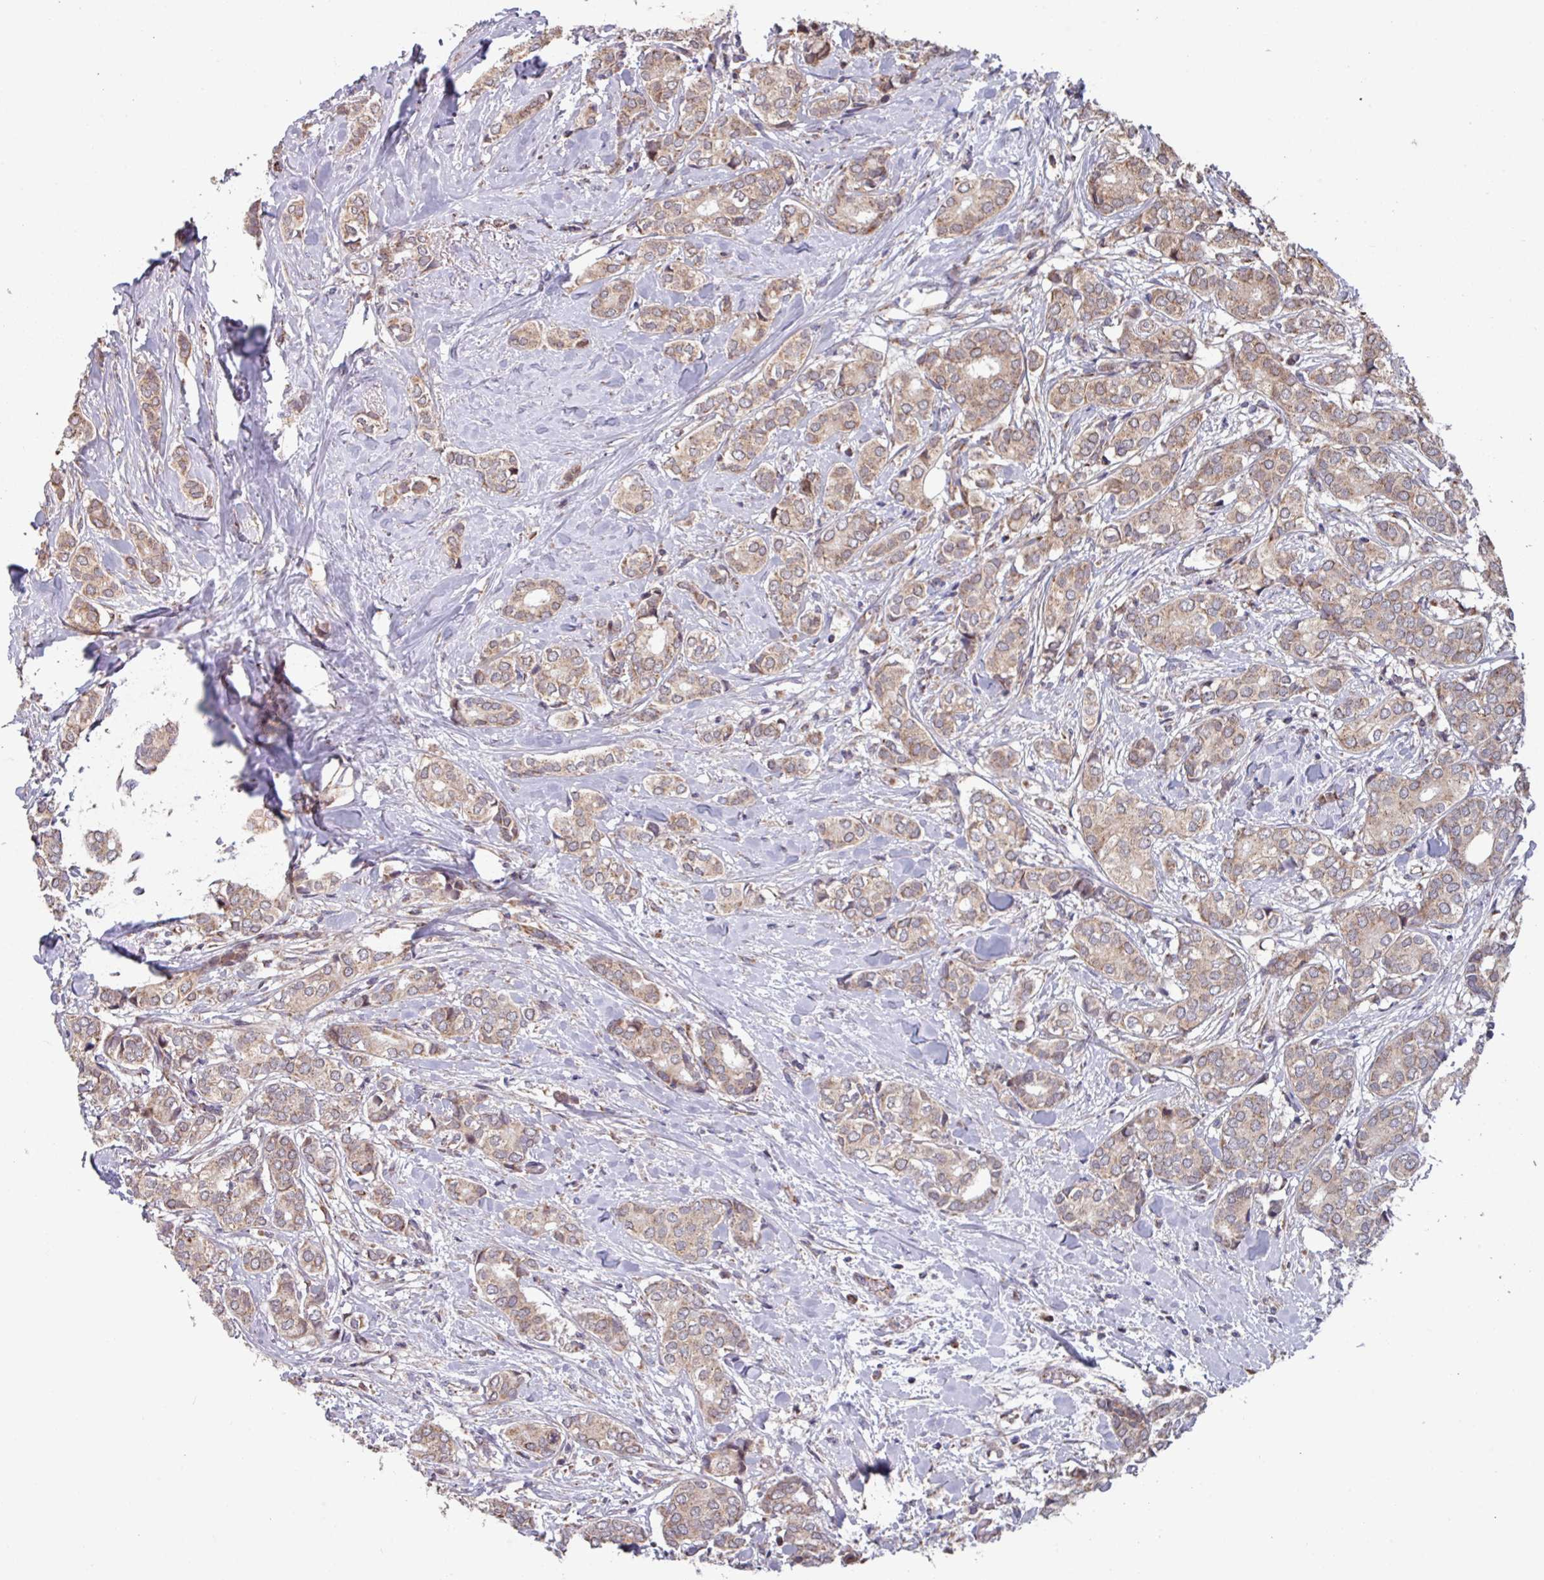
{"staining": {"intensity": "weak", "quantity": ">75%", "location": "cytoplasmic/membranous"}, "tissue": "breast cancer", "cell_type": "Tumor cells", "image_type": "cancer", "snomed": [{"axis": "morphology", "description": "Duct carcinoma"}, {"axis": "topography", "description": "Breast"}], "caption": "Tumor cells reveal low levels of weak cytoplasmic/membranous positivity in about >75% of cells in human breast cancer (intraductal carcinoma). The staining was performed using DAB, with brown indicating positive protein expression. Nuclei are stained blue with hematoxylin.", "gene": "COX7C", "patient": {"sex": "female", "age": 73}}